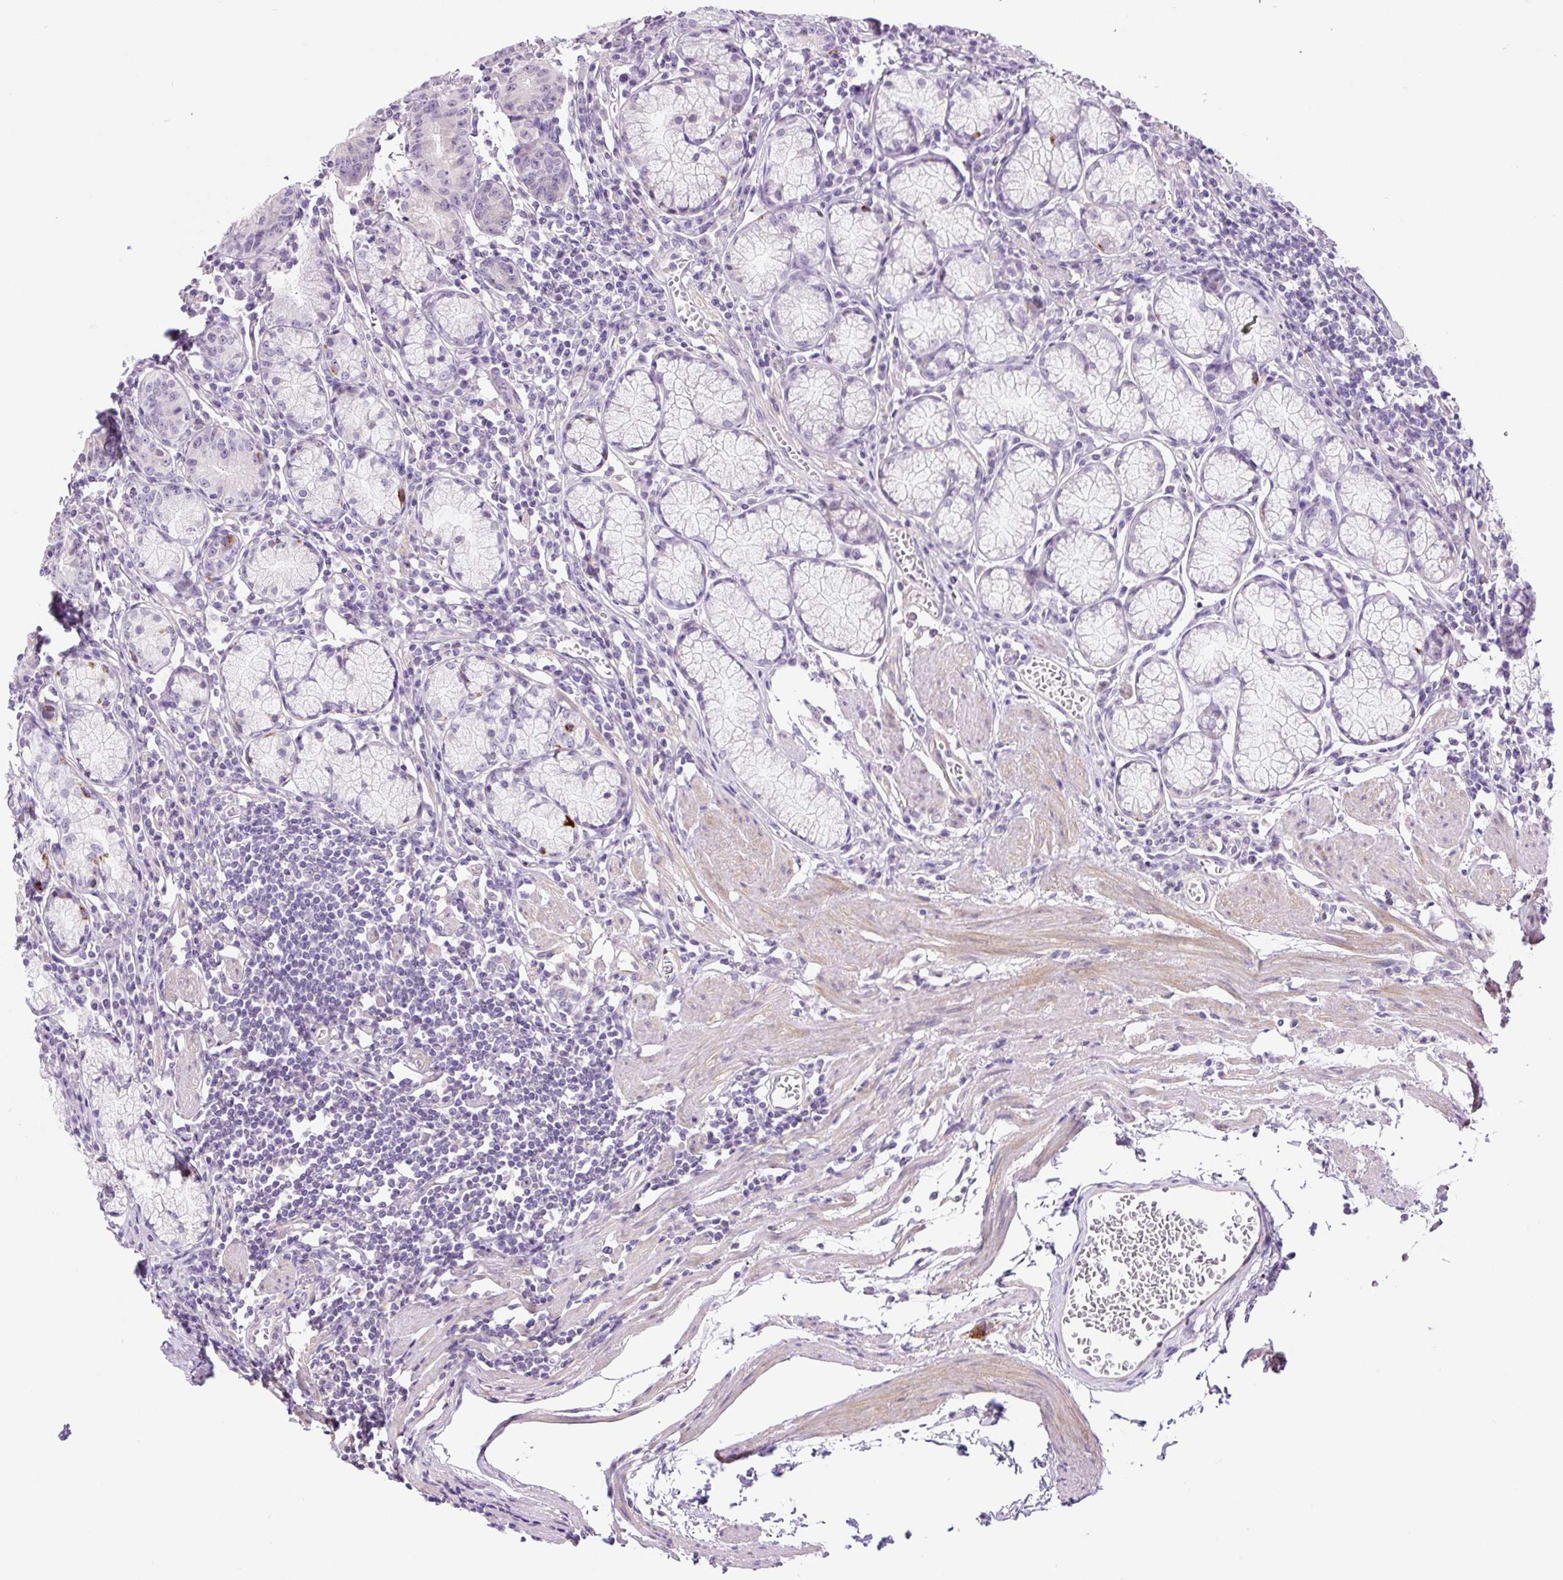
{"staining": {"intensity": "negative", "quantity": "none", "location": "none"}, "tissue": "stomach", "cell_type": "Glandular cells", "image_type": "normal", "snomed": [{"axis": "morphology", "description": "Normal tissue, NOS"}, {"axis": "topography", "description": "Stomach"}], "caption": "DAB immunohistochemical staining of normal stomach shows no significant expression in glandular cells. (Stains: DAB (3,3'-diaminobenzidine) immunohistochemistry with hematoxylin counter stain, Microscopy: brightfield microscopy at high magnification).", "gene": "OGDHL", "patient": {"sex": "male", "age": 55}}